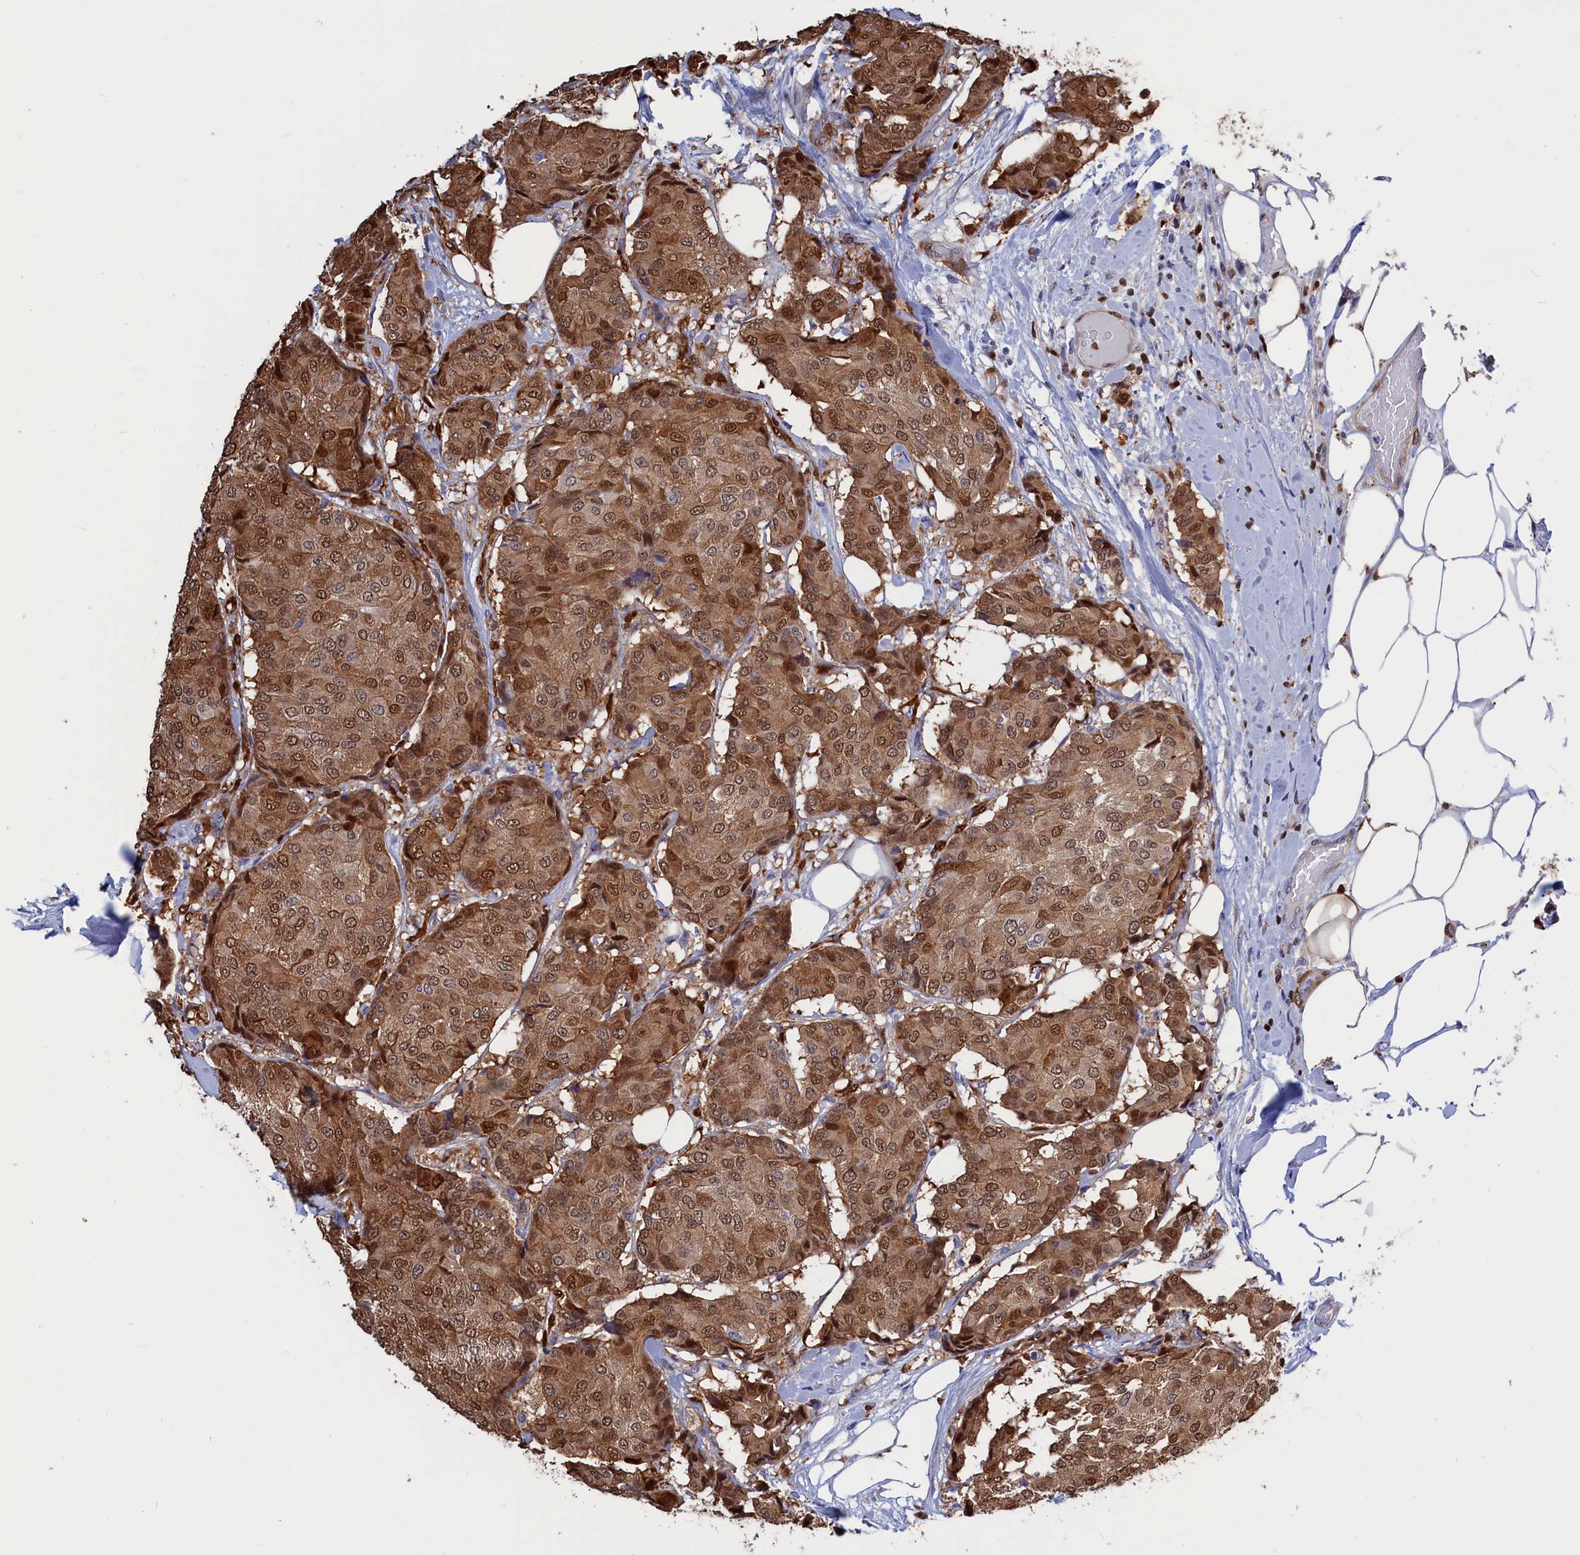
{"staining": {"intensity": "moderate", "quantity": ">75%", "location": "cytoplasmic/membranous,nuclear"}, "tissue": "breast cancer", "cell_type": "Tumor cells", "image_type": "cancer", "snomed": [{"axis": "morphology", "description": "Duct carcinoma"}, {"axis": "topography", "description": "Breast"}], "caption": "The immunohistochemical stain shows moderate cytoplasmic/membranous and nuclear positivity in tumor cells of infiltrating ductal carcinoma (breast) tissue.", "gene": "CRIP1", "patient": {"sex": "female", "age": 75}}